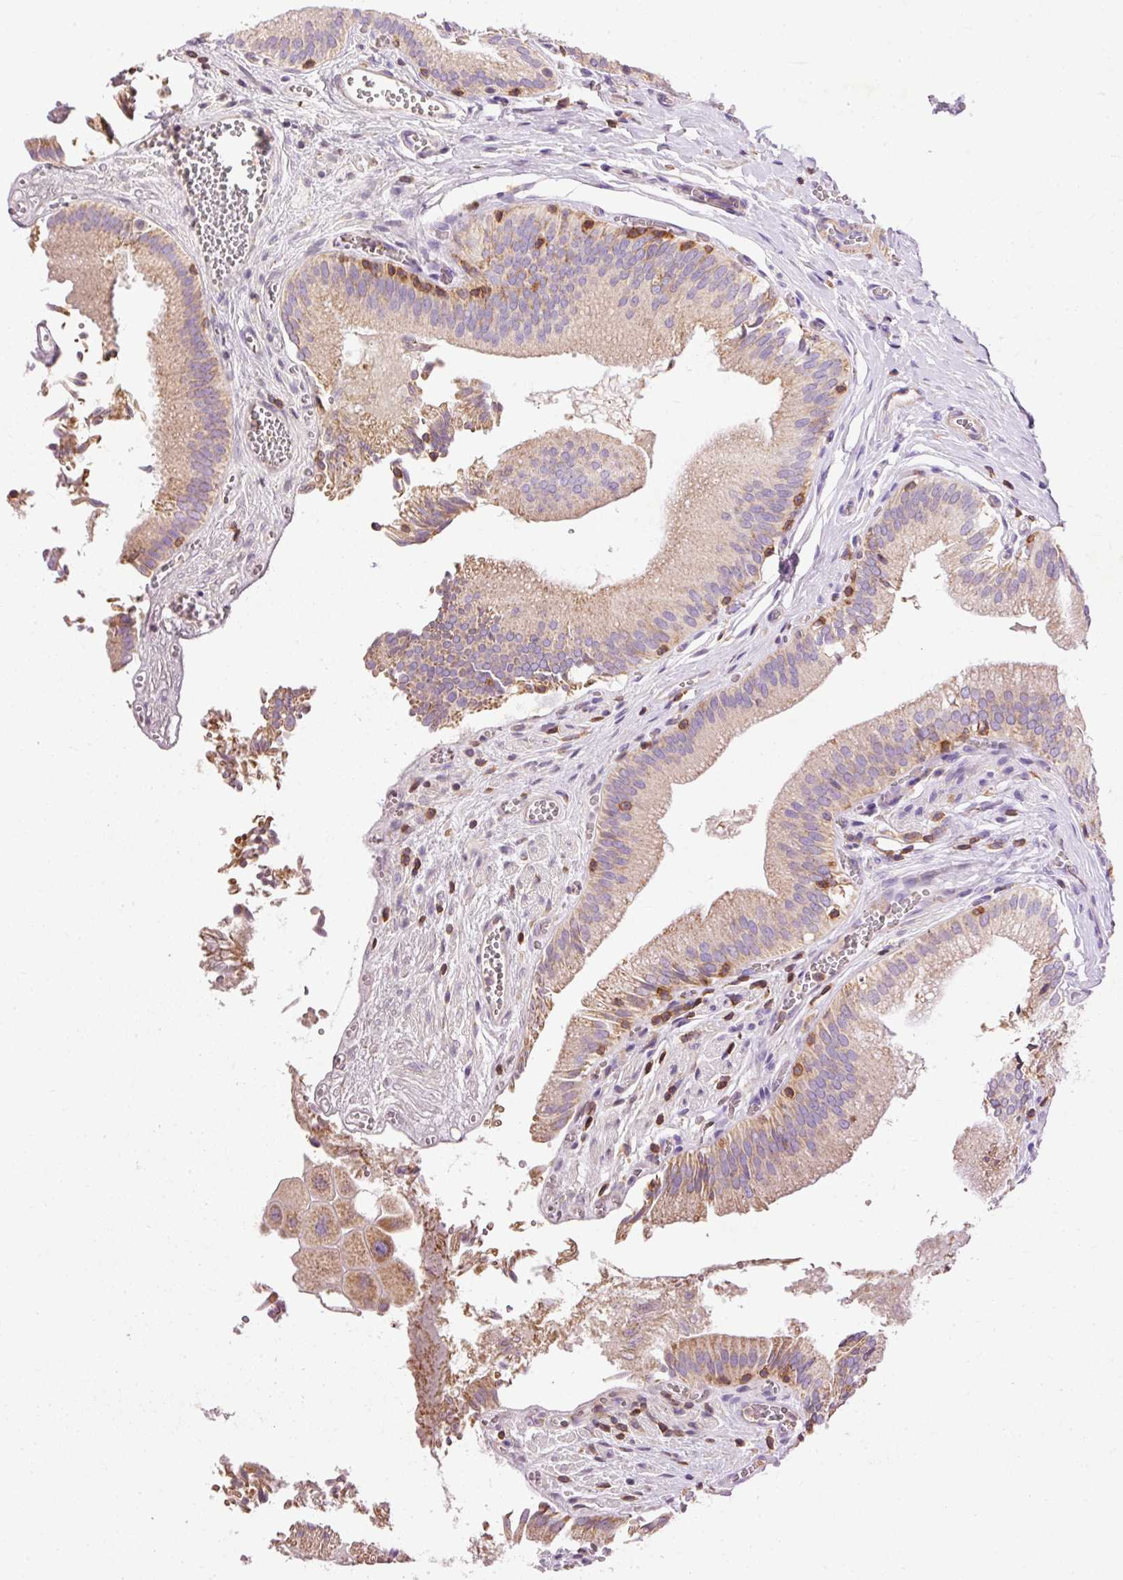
{"staining": {"intensity": "moderate", "quantity": ">75%", "location": "cytoplasmic/membranous"}, "tissue": "gallbladder", "cell_type": "Glandular cells", "image_type": "normal", "snomed": [{"axis": "morphology", "description": "Normal tissue, NOS"}, {"axis": "topography", "description": "Gallbladder"}, {"axis": "topography", "description": "Peripheral nerve tissue"}], "caption": "Gallbladder stained for a protein (brown) reveals moderate cytoplasmic/membranous positive positivity in approximately >75% of glandular cells.", "gene": "IMMT", "patient": {"sex": "male", "age": 17}}